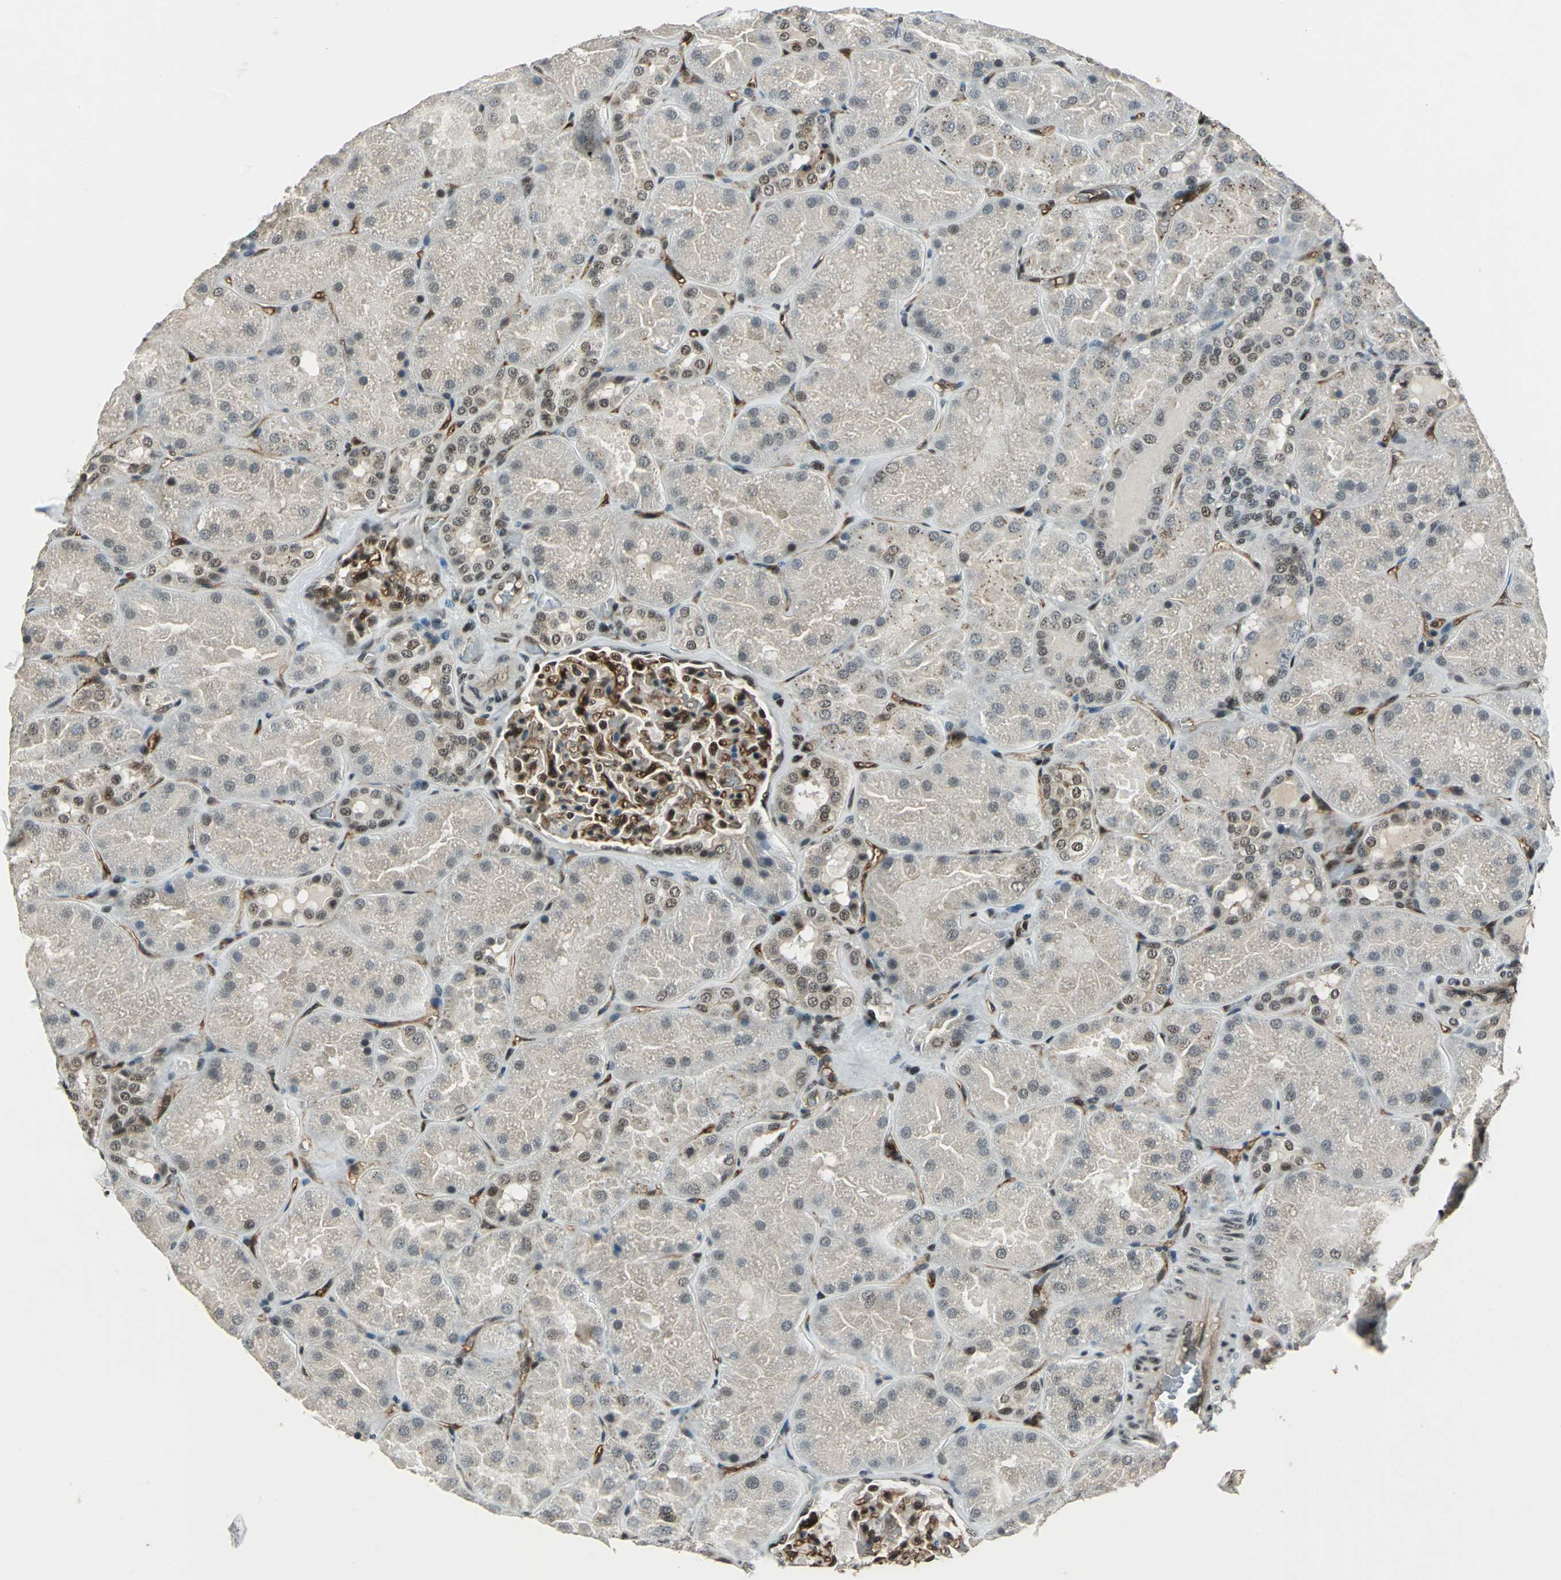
{"staining": {"intensity": "strong", "quantity": ">75%", "location": "cytoplasmic/membranous,nuclear"}, "tissue": "kidney", "cell_type": "Cells in glomeruli", "image_type": "normal", "snomed": [{"axis": "morphology", "description": "Normal tissue, NOS"}, {"axis": "topography", "description": "Kidney"}], "caption": "A high-resolution micrograph shows immunohistochemistry (IHC) staining of unremarkable kidney, which demonstrates strong cytoplasmic/membranous,nuclear expression in about >75% of cells in glomeruli. (DAB IHC, brown staining for protein, blue staining for nuclei).", "gene": "NR2C2", "patient": {"sex": "male", "age": 28}}